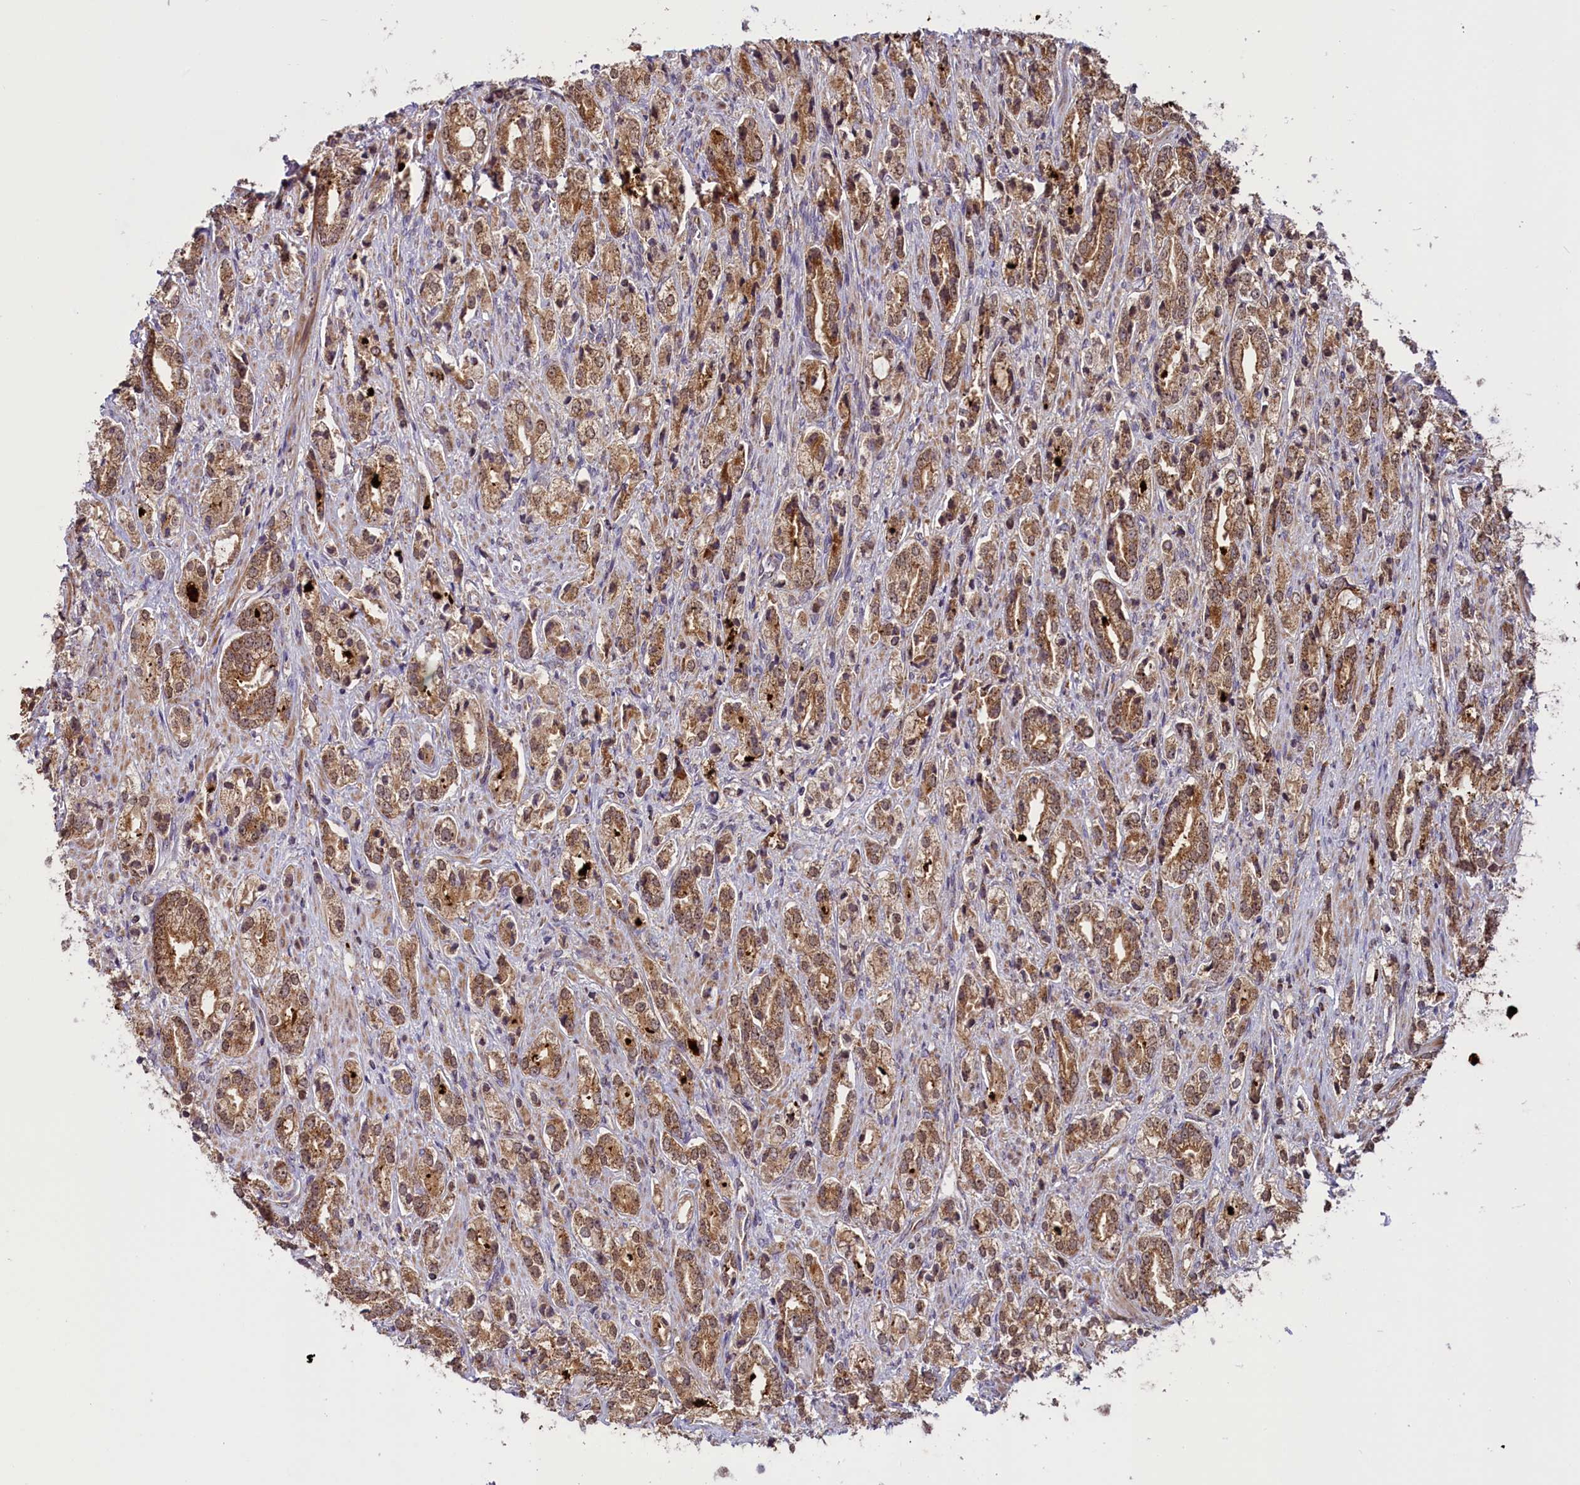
{"staining": {"intensity": "moderate", "quantity": ">75%", "location": "cytoplasmic/membranous,nuclear"}, "tissue": "prostate cancer", "cell_type": "Tumor cells", "image_type": "cancer", "snomed": [{"axis": "morphology", "description": "Adenocarcinoma, High grade"}, {"axis": "topography", "description": "Prostate"}], "caption": "DAB (3,3'-diaminobenzidine) immunohistochemical staining of prostate adenocarcinoma (high-grade) displays moderate cytoplasmic/membranous and nuclear protein positivity in about >75% of tumor cells.", "gene": "GLRX5", "patient": {"sex": "male", "age": 50}}